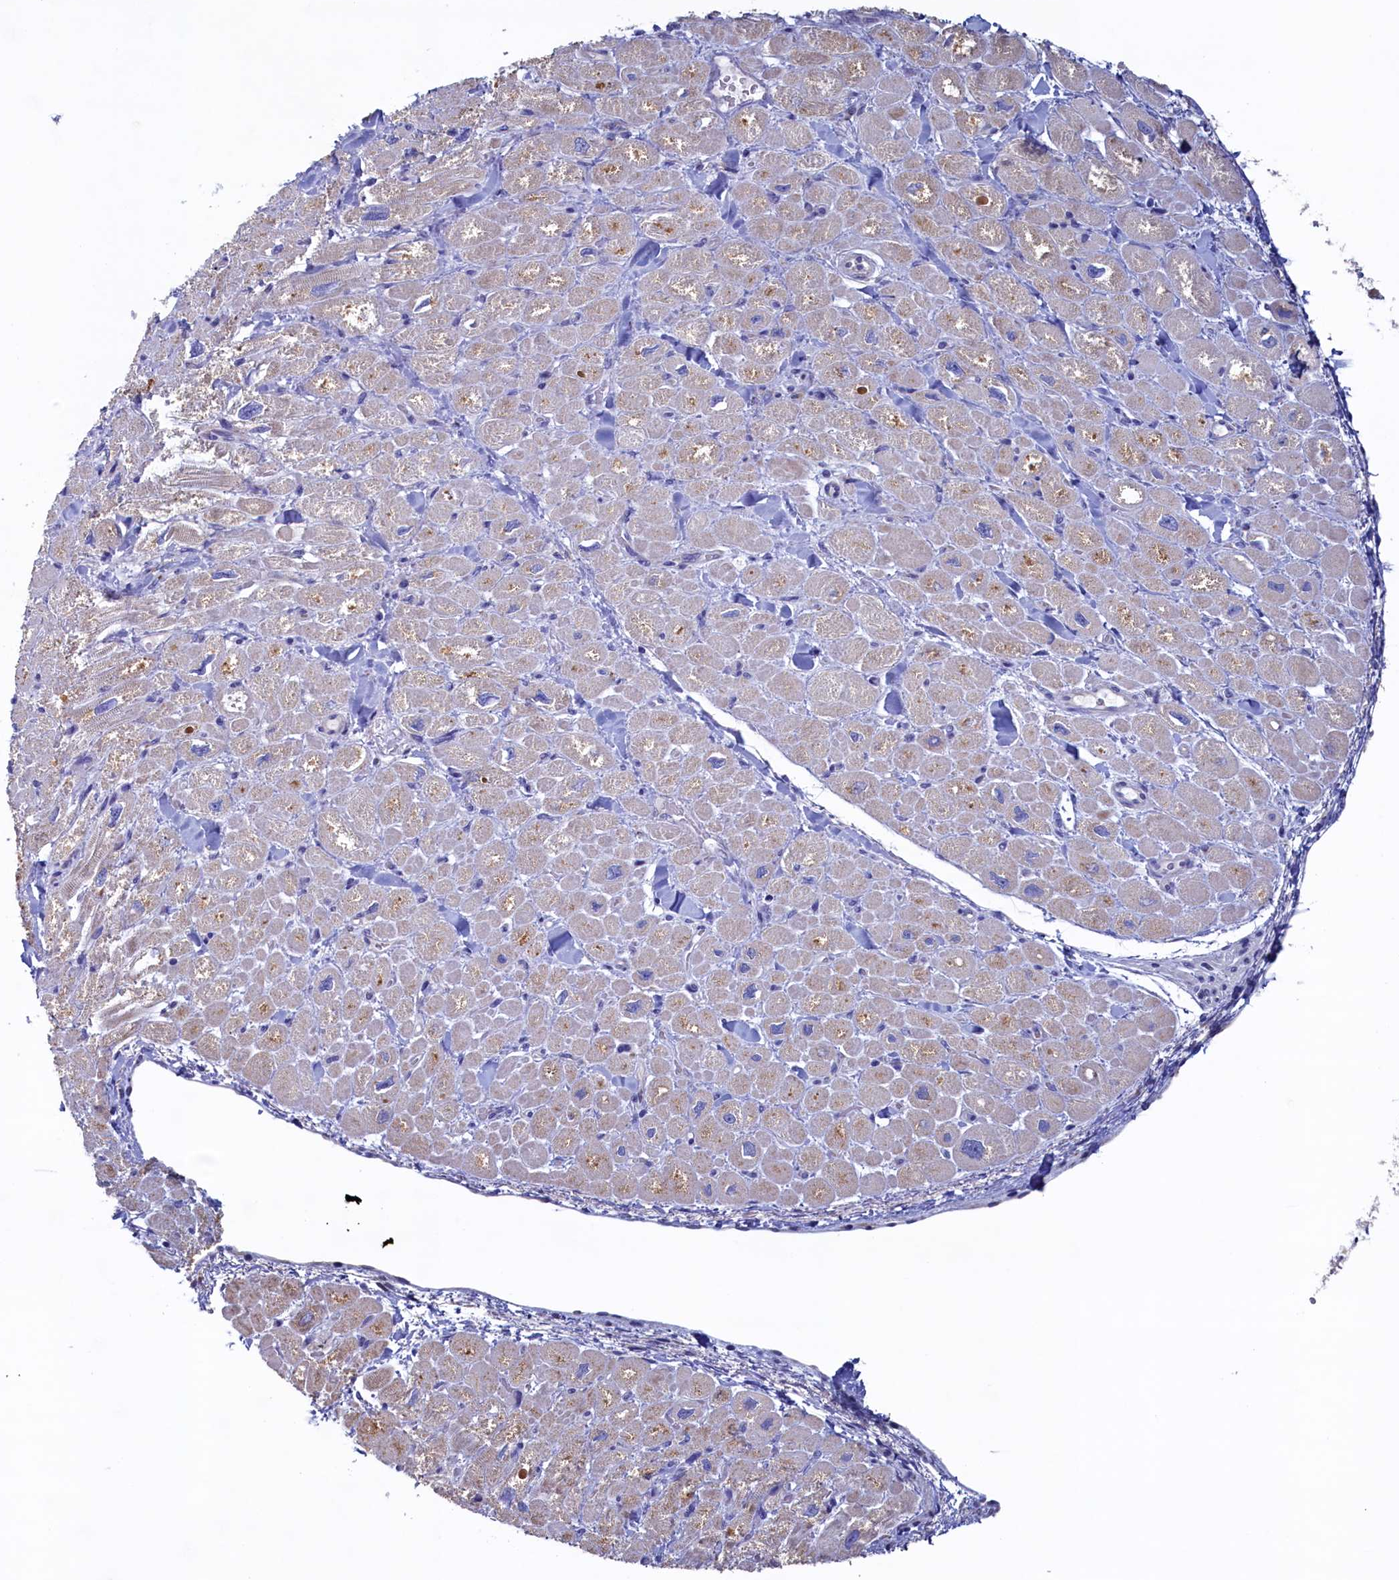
{"staining": {"intensity": "weak", "quantity": "<25%", "location": "cytoplasmic/membranous"}, "tissue": "heart muscle", "cell_type": "Cardiomyocytes", "image_type": "normal", "snomed": [{"axis": "morphology", "description": "Normal tissue, NOS"}, {"axis": "topography", "description": "Heart"}], "caption": "This is an IHC image of benign human heart muscle. There is no staining in cardiomyocytes.", "gene": "CBLIF", "patient": {"sex": "male", "age": 65}}